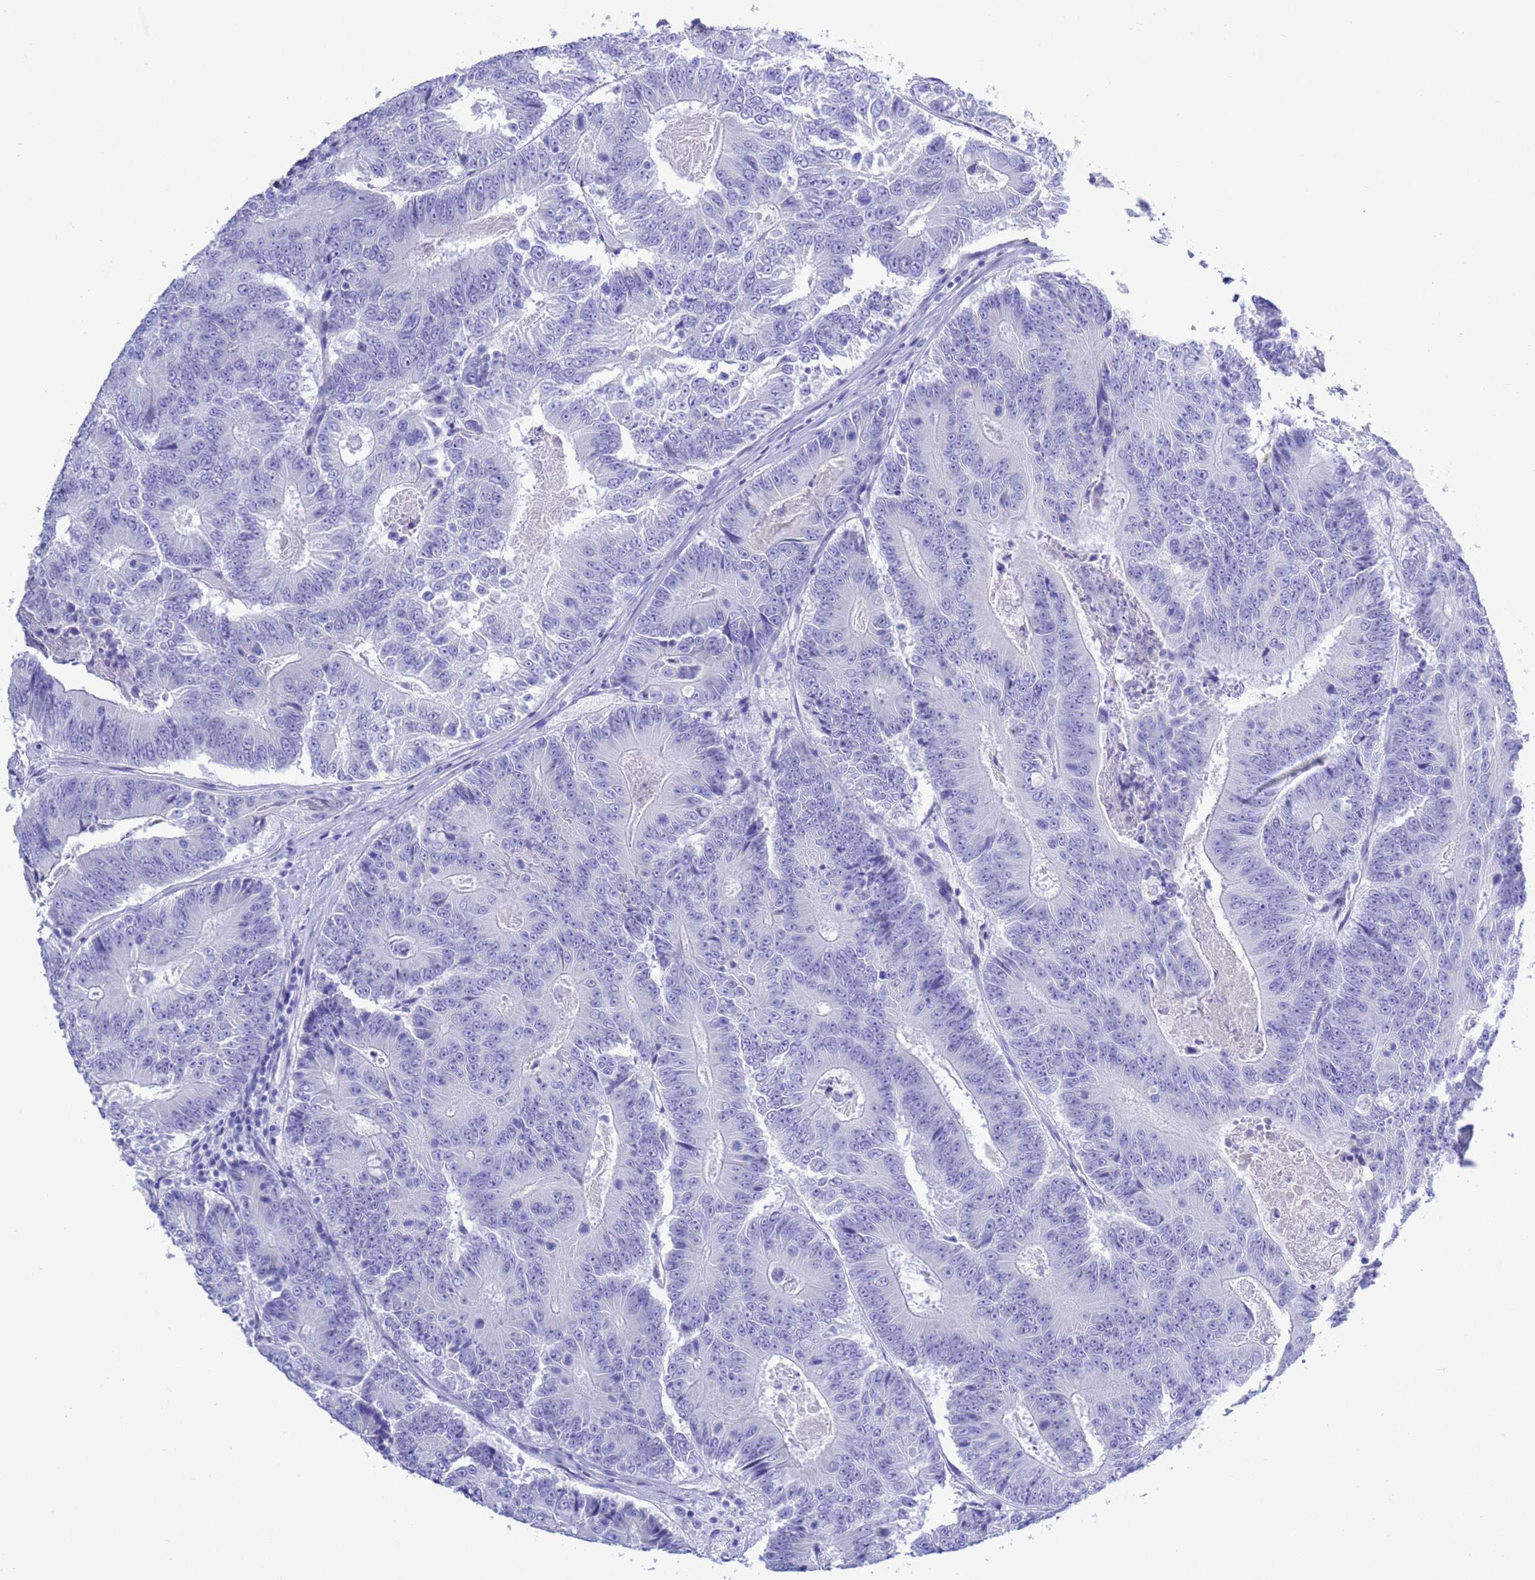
{"staining": {"intensity": "negative", "quantity": "none", "location": "none"}, "tissue": "colorectal cancer", "cell_type": "Tumor cells", "image_type": "cancer", "snomed": [{"axis": "morphology", "description": "Adenocarcinoma, NOS"}, {"axis": "topography", "description": "Colon"}], "caption": "The histopathology image shows no significant positivity in tumor cells of colorectal cancer.", "gene": "GSTM1", "patient": {"sex": "male", "age": 83}}